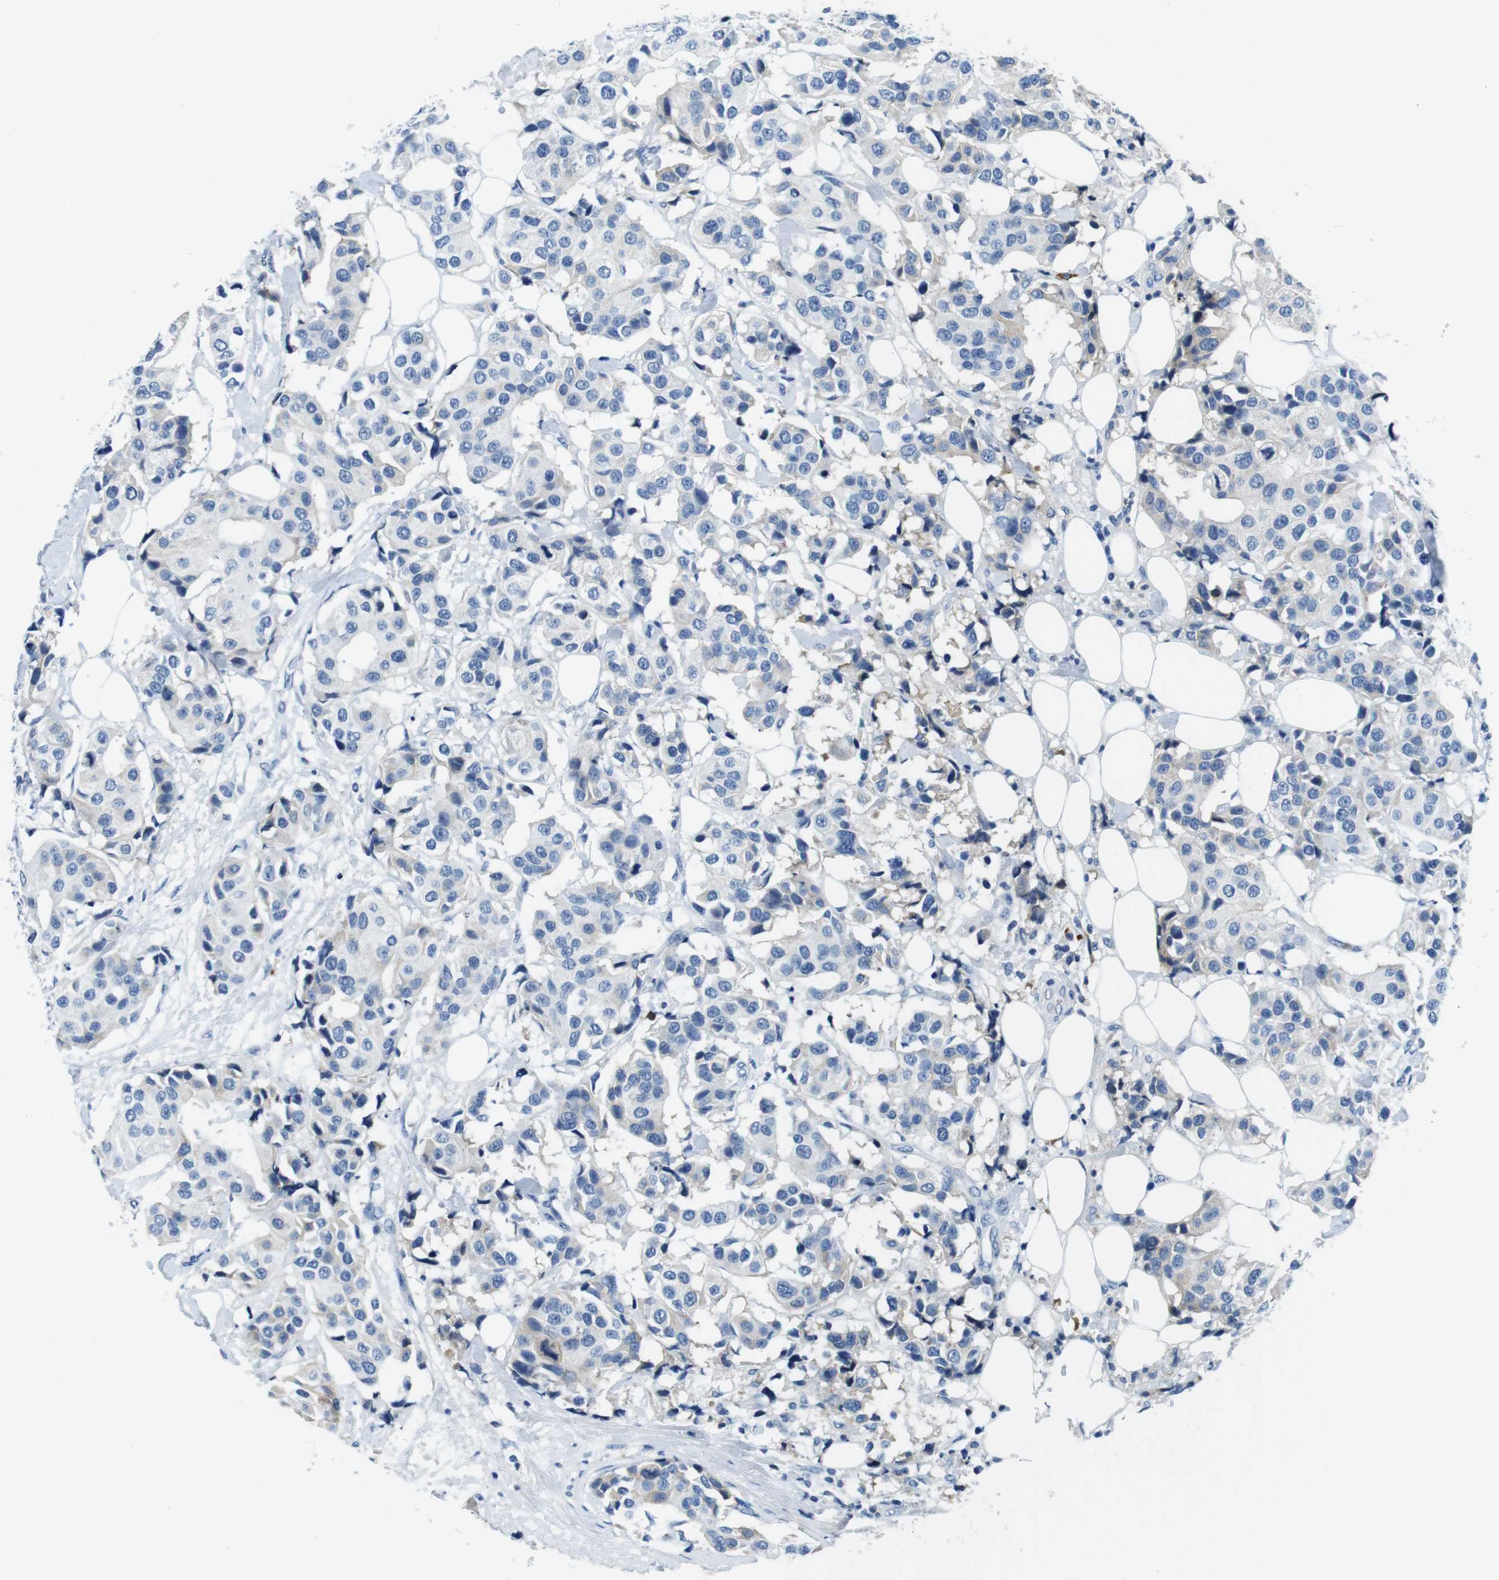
{"staining": {"intensity": "weak", "quantity": "<25%", "location": "cytoplasmic/membranous"}, "tissue": "breast cancer", "cell_type": "Tumor cells", "image_type": "cancer", "snomed": [{"axis": "morphology", "description": "Normal tissue, NOS"}, {"axis": "morphology", "description": "Duct carcinoma"}, {"axis": "topography", "description": "Breast"}], "caption": "Tumor cells are negative for protein expression in human breast infiltrating ductal carcinoma.", "gene": "IGKC", "patient": {"sex": "female", "age": 39}}